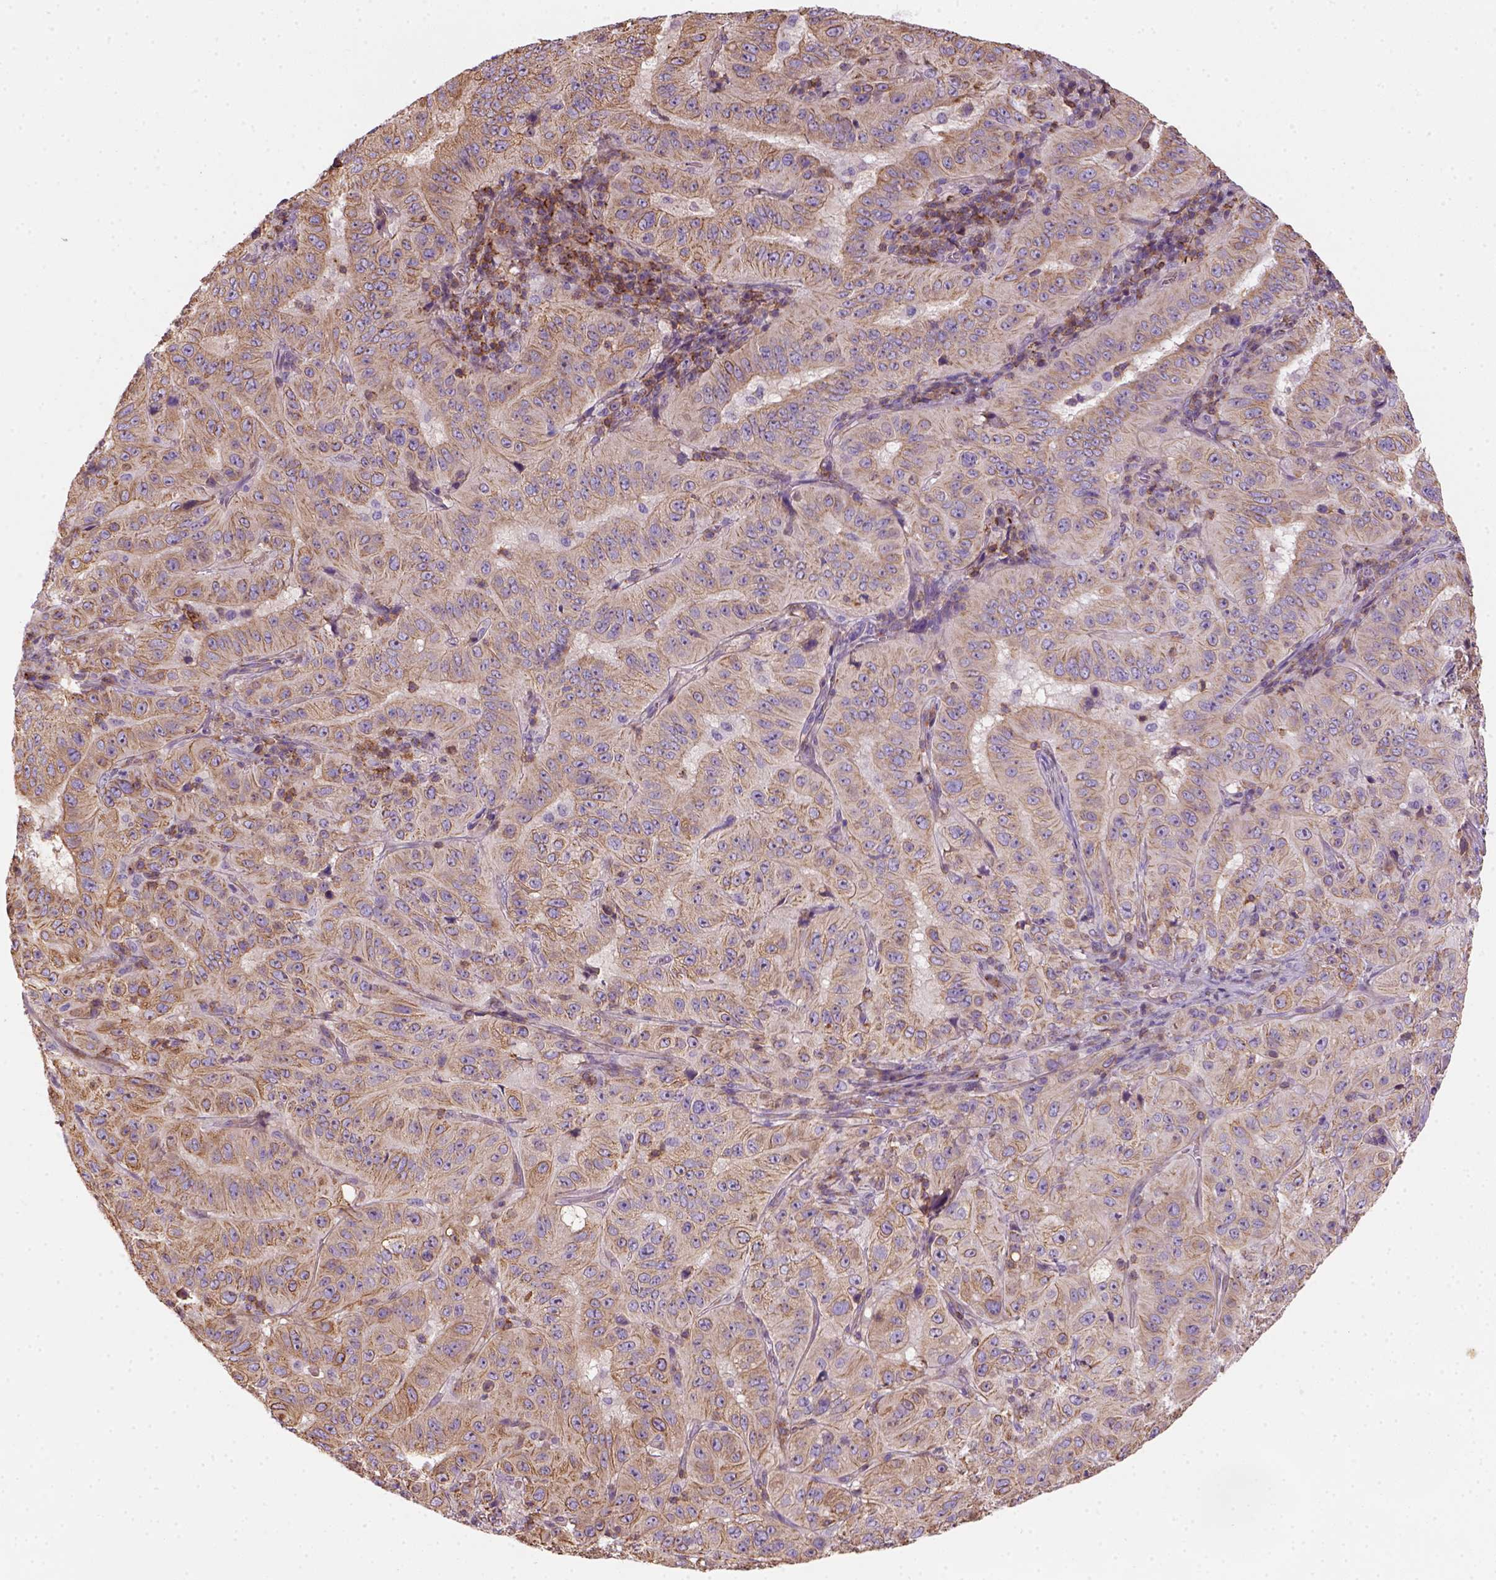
{"staining": {"intensity": "moderate", "quantity": ">75%", "location": "cytoplasmic/membranous"}, "tissue": "pancreatic cancer", "cell_type": "Tumor cells", "image_type": "cancer", "snomed": [{"axis": "morphology", "description": "Adenocarcinoma, NOS"}, {"axis": "topography", "description": "Pancreas"}], "caption": "Immunohistochemistry (IHC) (DAB) staining of adenocarcinoma (pancreatic) displays moderate cytoplasmic/membranous protein expression in about >75% of tumor cells.", "gene": "GPRC5D", "patient": {"sex": "male", "age": 63}}